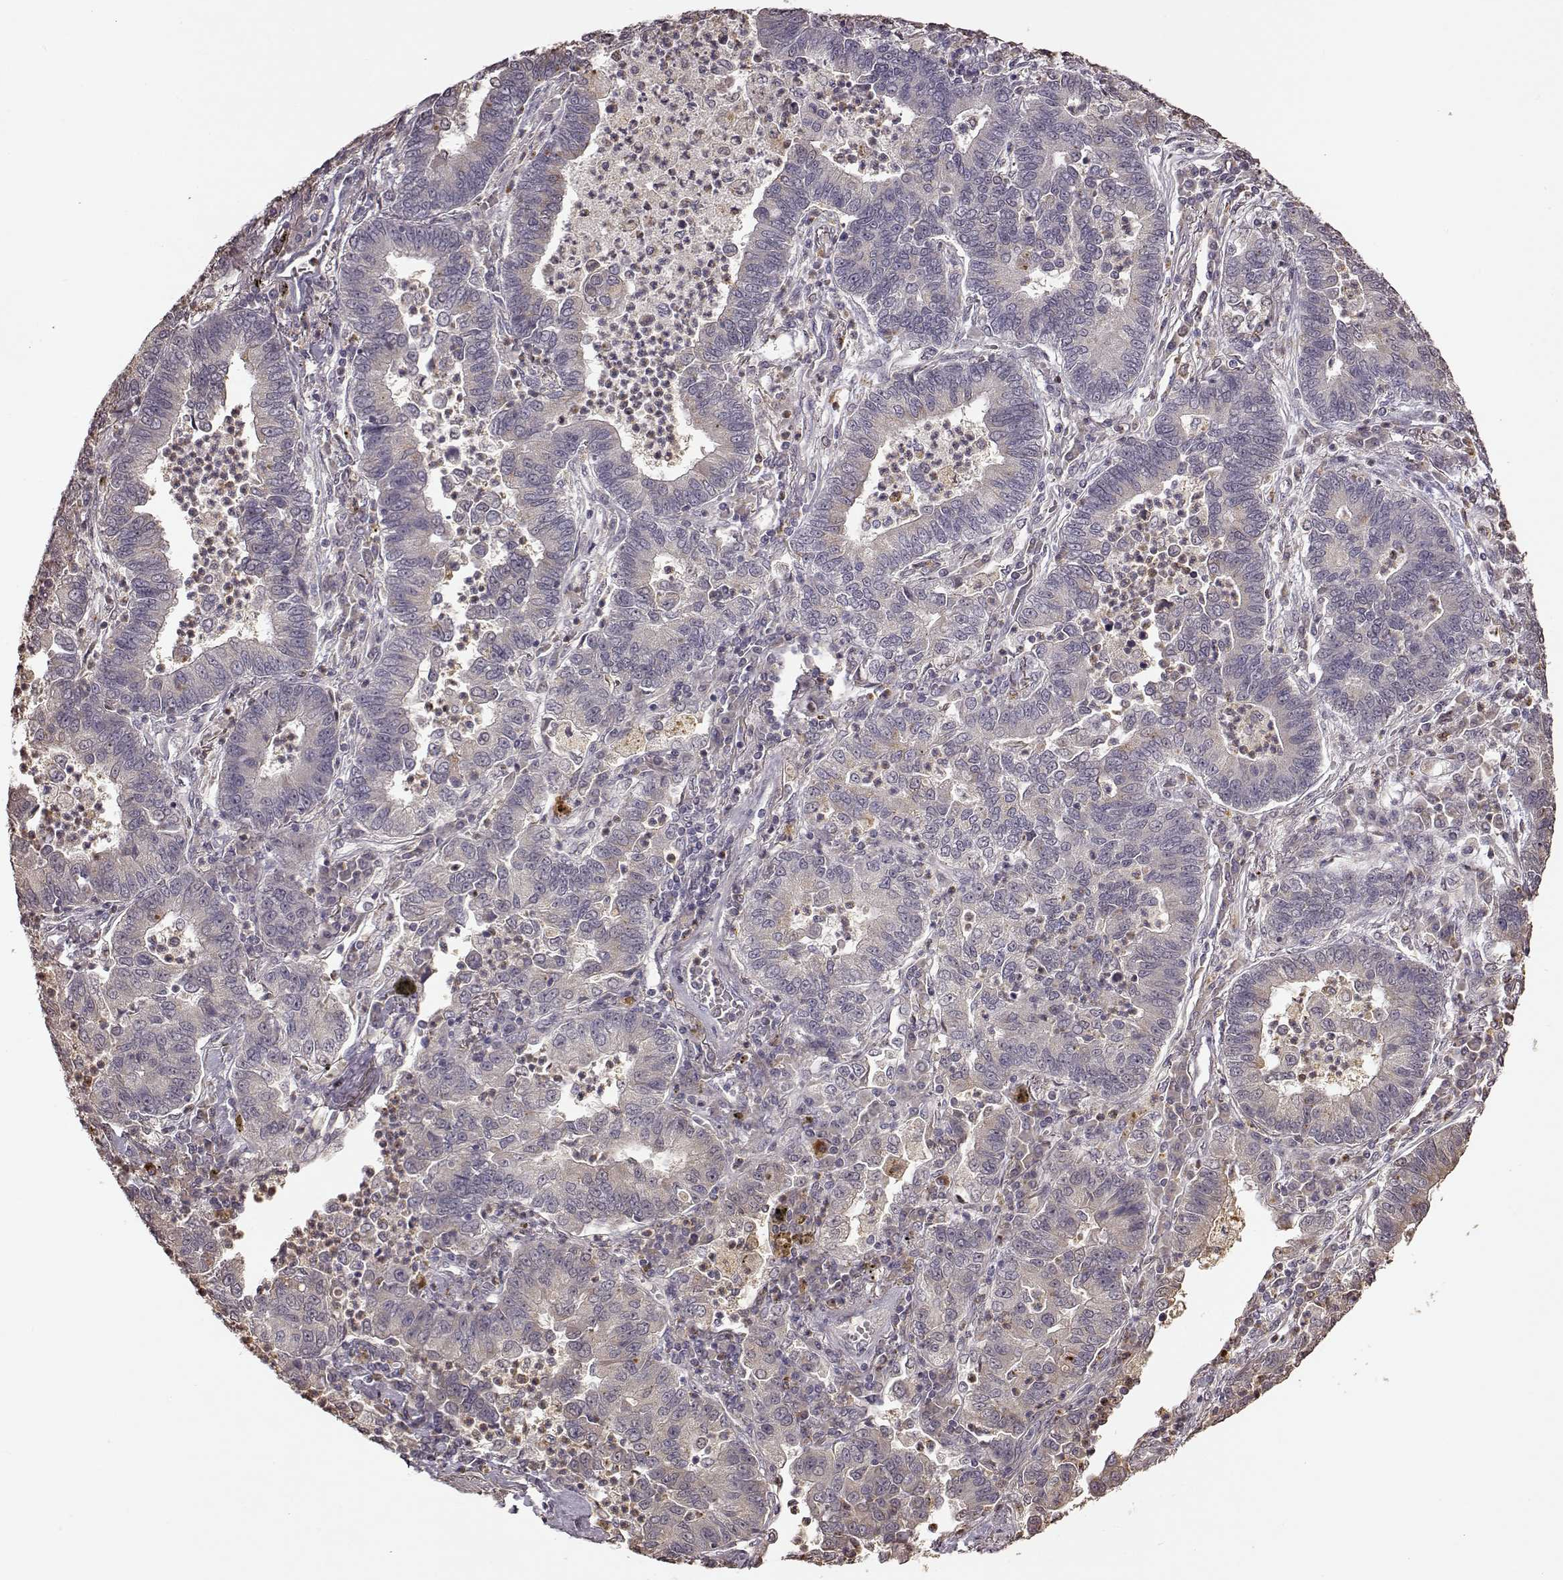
{"staining": {"intensity": "negative", "quantity": "none", "location": "none"}, "tissue": "lung cancer", "cell_type": "Tumor cells", "image_type": "cancer", "snomed": [{"axis": "morphology", "description": "Adenocarcinoma, NOS"}, {"axis": "topography", "description": "Lung"}], "caption": "Protein analysis of lung adenocarcinoma shows no significant expression in tumor cells.", "gene": "CRB1", "patient": {"sex": "female", "age": 57}}